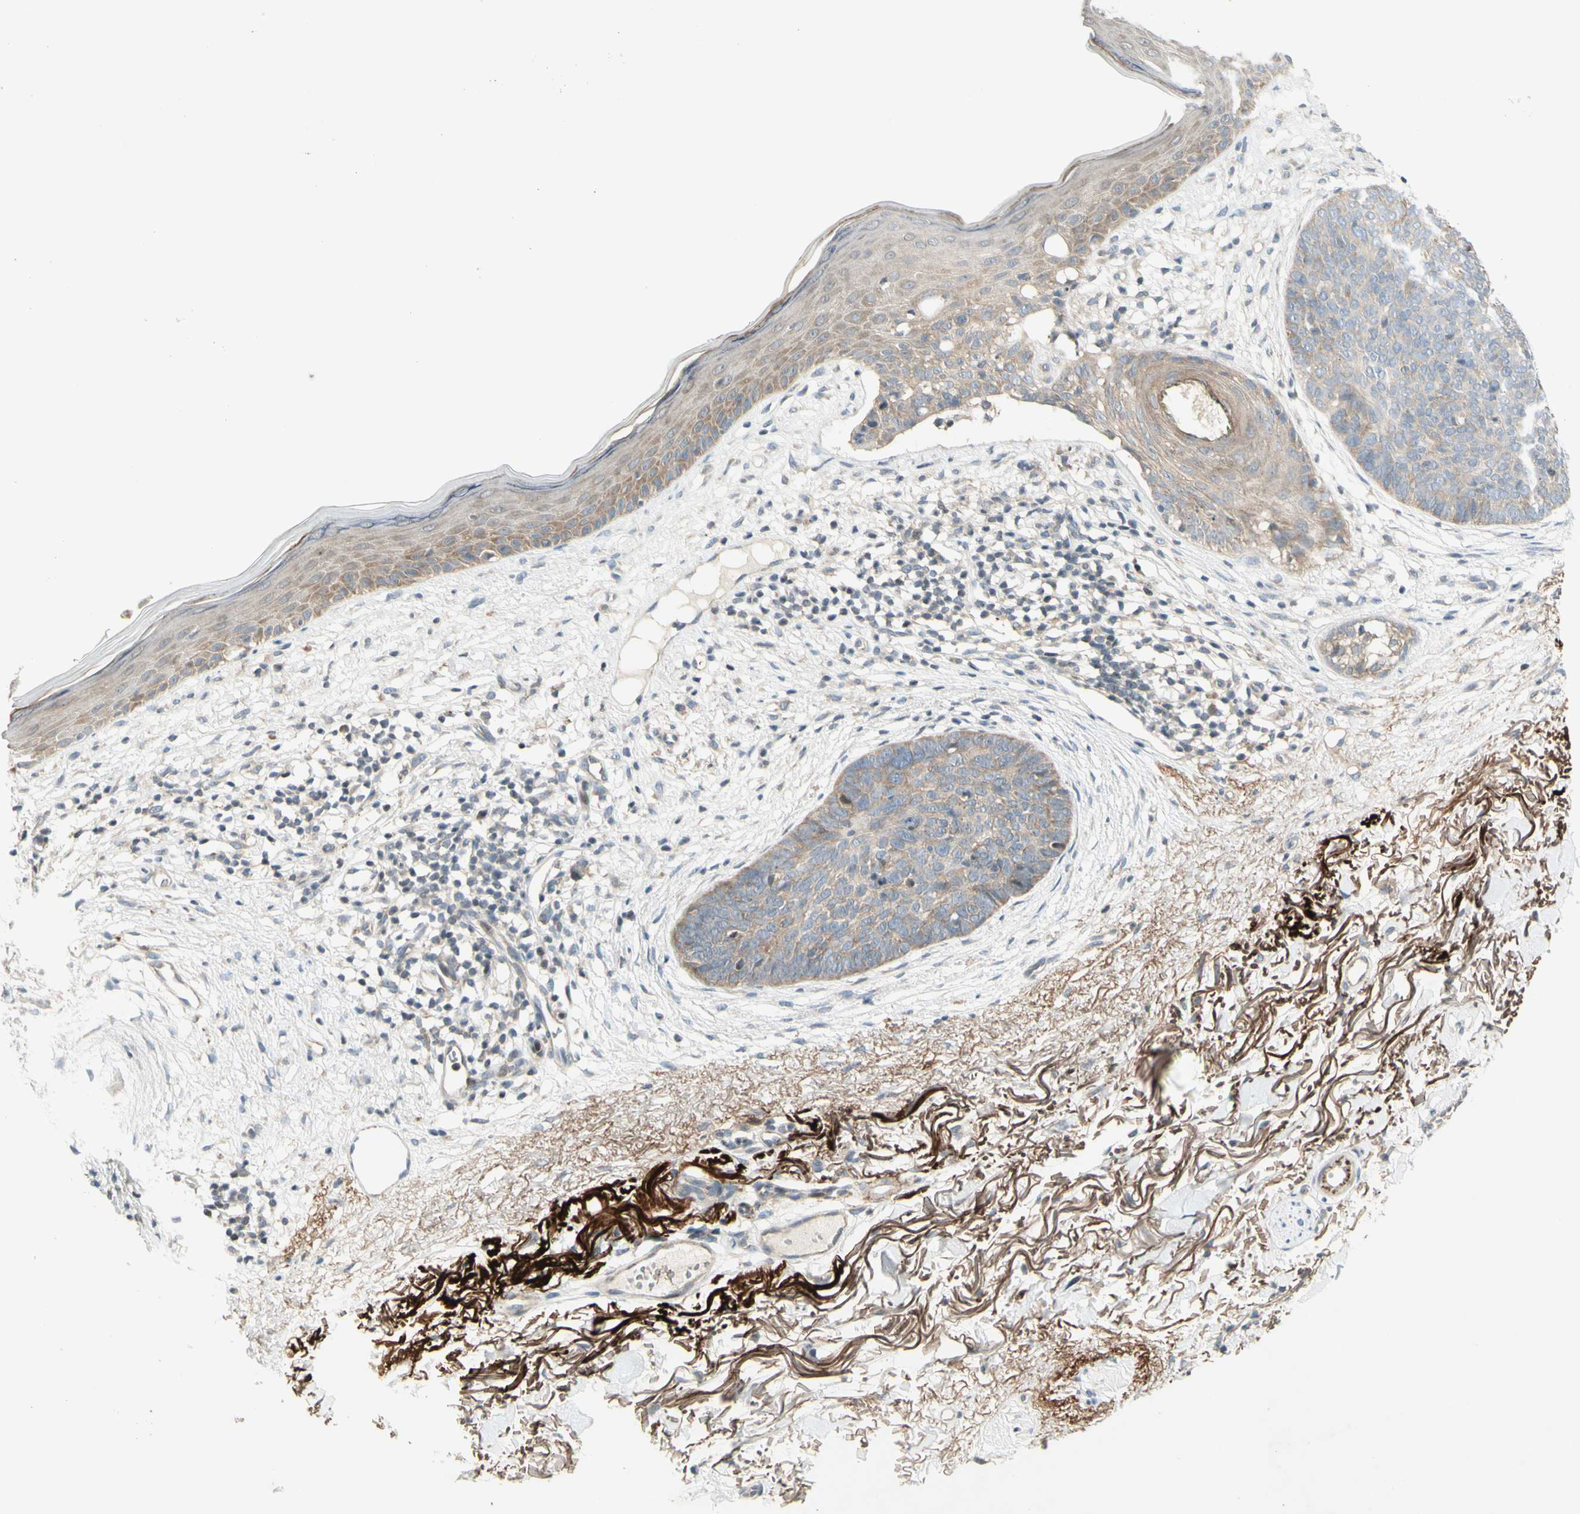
{"staining": {"intensity": "moderate", "quantity": "<25%", "location": "cytoplasmic/membranous"}, "tissue": "skin cancer", "cell_type": "Tumor cells", "image_type": "cancer", "snomed": [{"axis": "morphology", "description": "Basal cell carcinoma"}, {"axis": "topography", "description": "Skin"}], "caption": "A micrograph of human skin cancer (basal cell carcinoma) stained for a protein demonstrates moderate cytoplasmic/membranous brown staining in tumor cells.", "gene": "ETF1", "patient": {"sex": "female", "age": 70}}